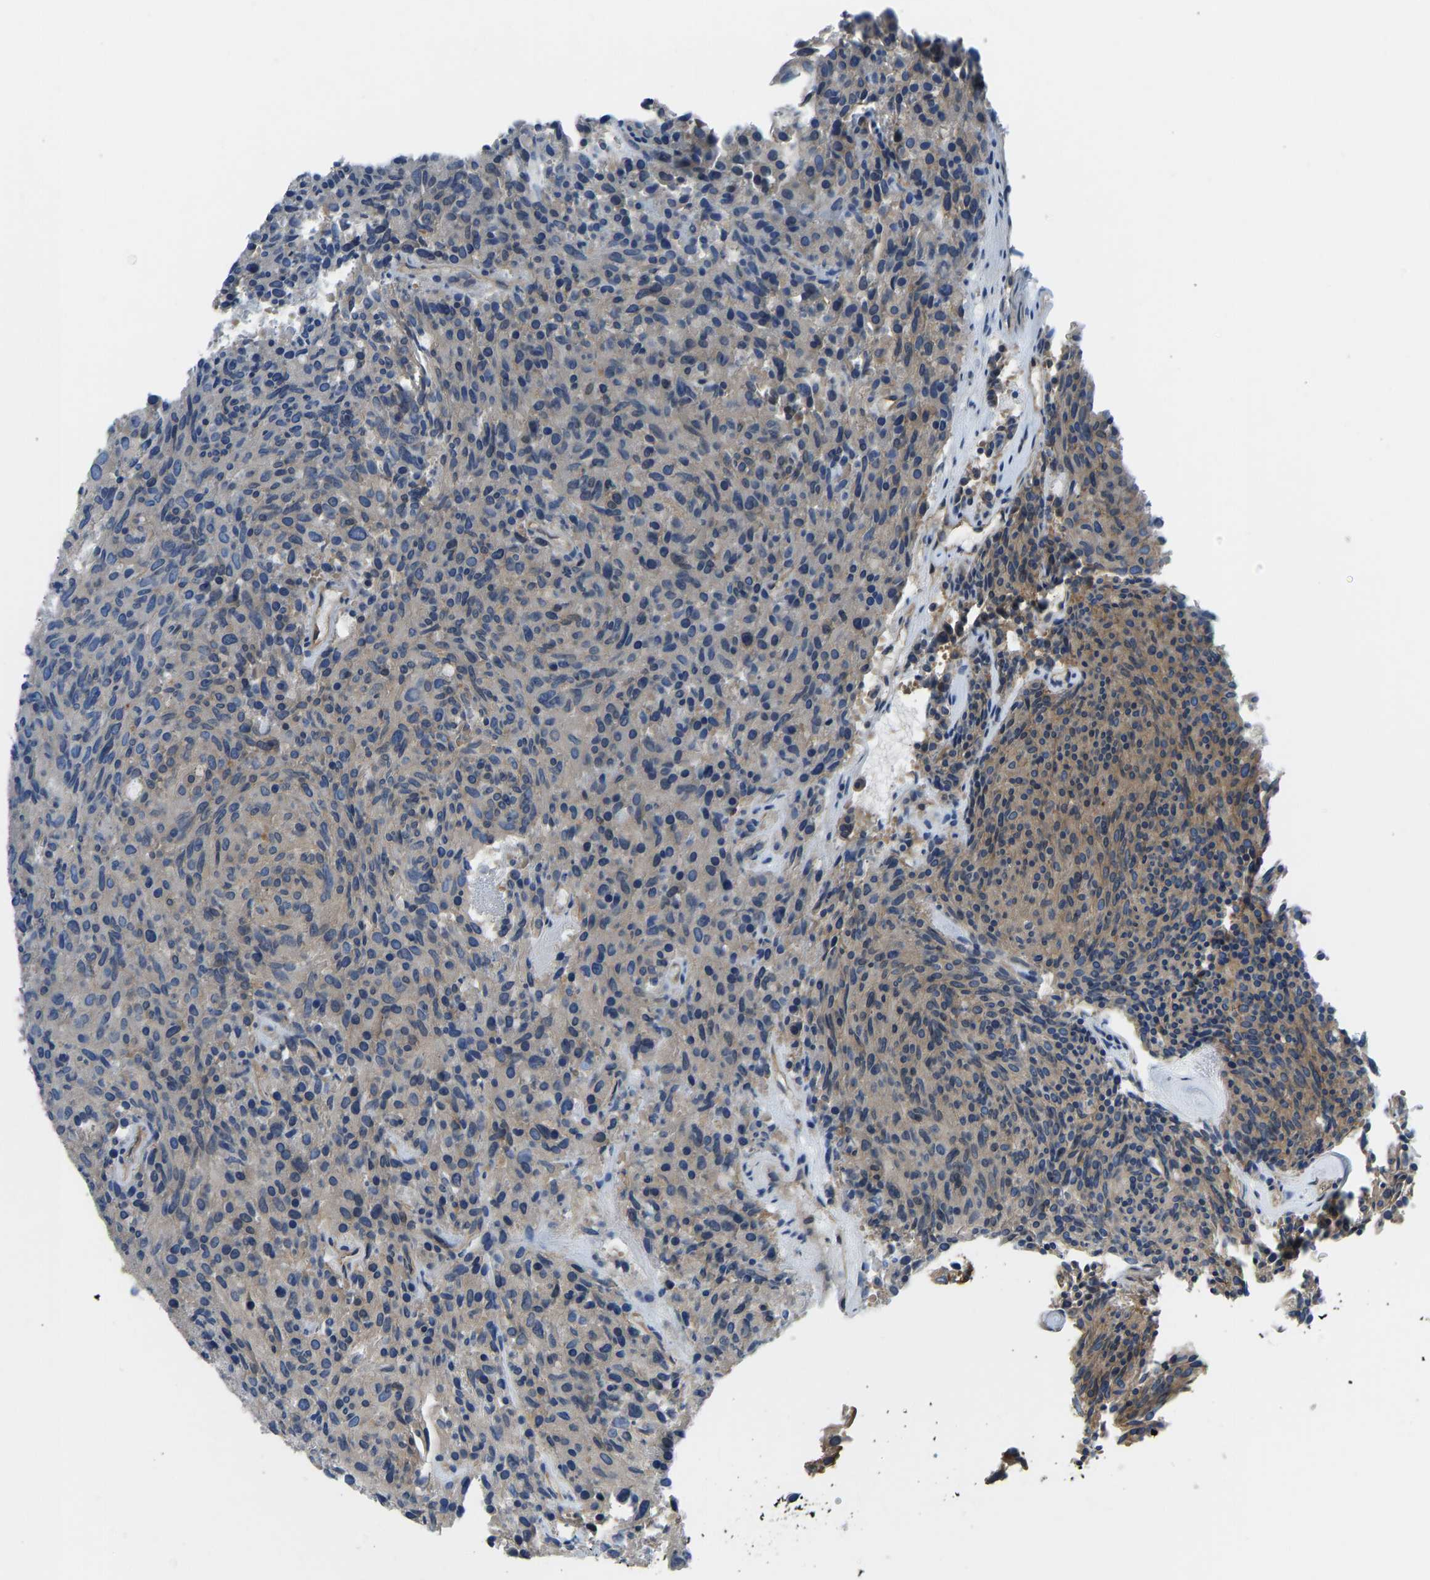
{"staining": {"intensity": "weak", "quantity": "25%-75%", "location": "cytoplasmic/membranous"}, "tissue": "carcinoid", "cell_type": "Tumor cells", "image_type": "cancer", "snomed": [{"axis": "morphology", "description": "Carcinoid, malignant, NOS"}, {"axis": "topography", "description": "Pancreas"}], "caption": "There is low levels of weak cytoplasmic/membranous positivity in tumor cells of carcinoid, as demonstrated by immunohistochemical staining (brown color).", "gene": "CHAD", "patient": {"sex": "female", "age": 54}}